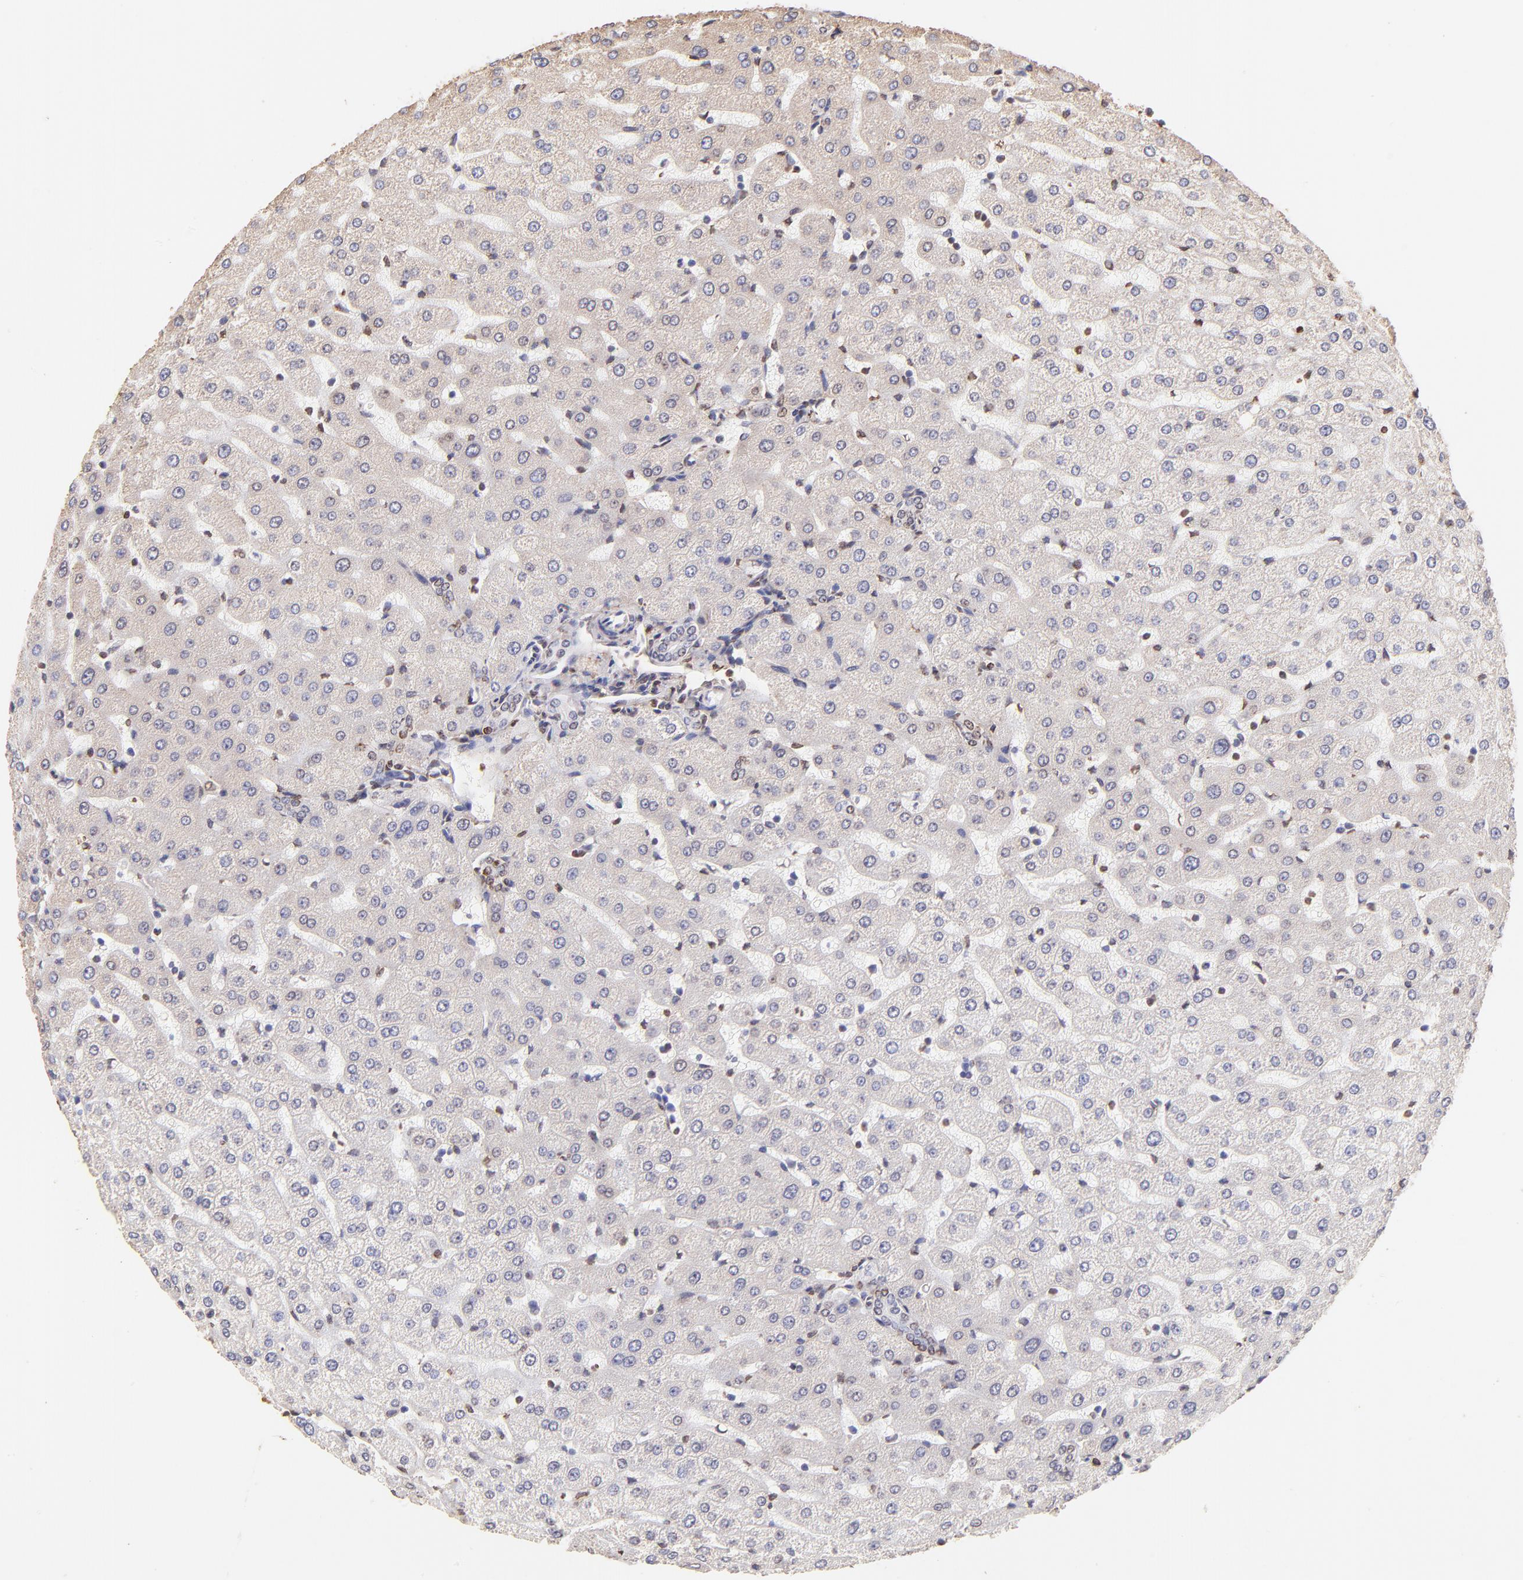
{"staining": {"intensity": "negative", "quantity": "none", "location": "none"}, "tissue": "liver", "cell_type": "Cholangiocytes", "image_type": "normal", "snomed": [{"axis": "morphology", "description": "Normal tissue, NOS"}, {"axis": "morphology", "description": "Fibrosis, NOS"}, {"axis": "topography", "description": "Liver"}], "caption": "Human liver stained for a protein using immunohistochemistry (IHC) displays no positivity in cholangiocytes.", "gene": "BGN", "patient": {"sex": "female", "age": 29}}